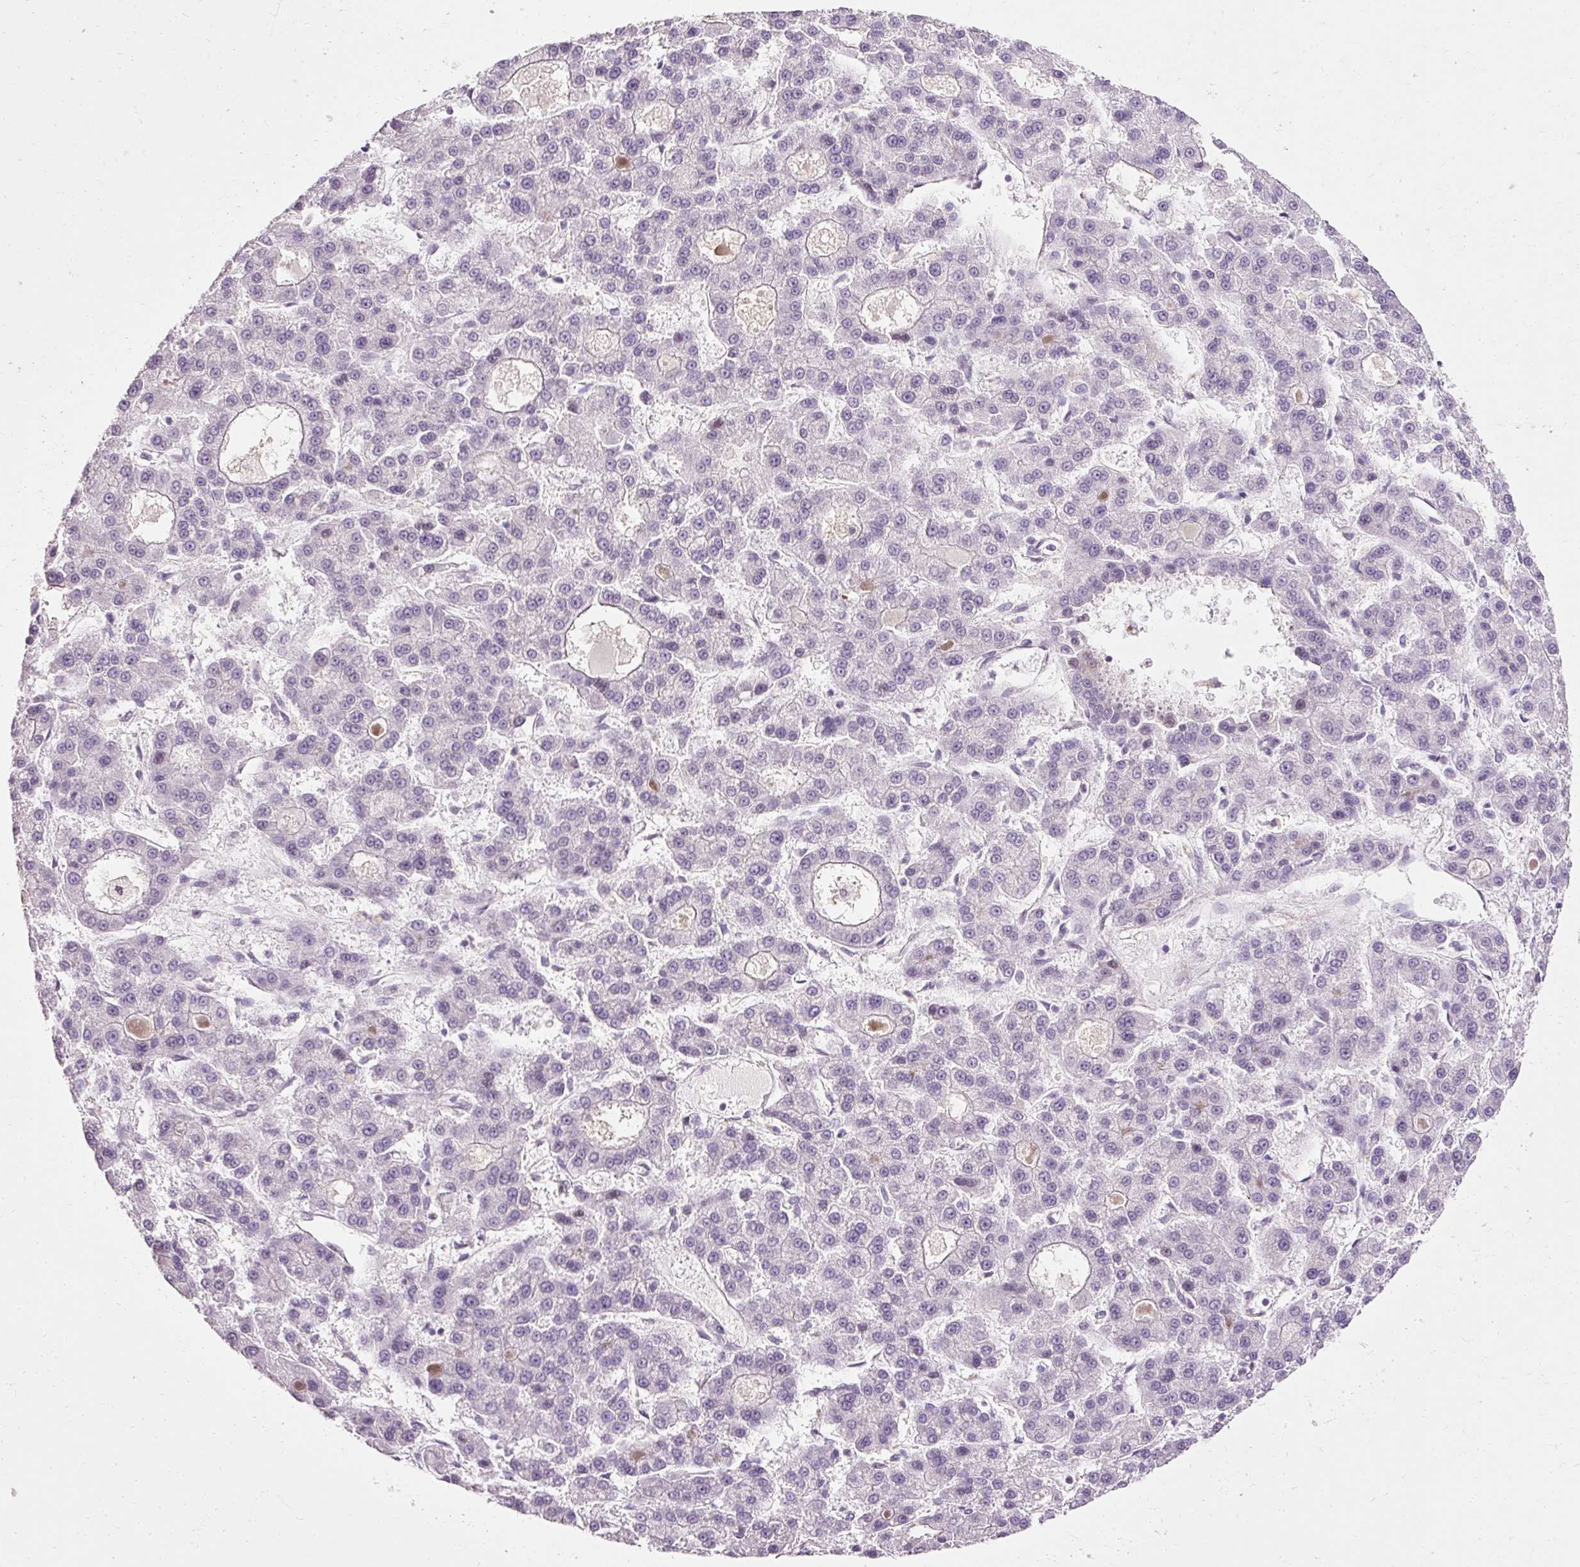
{"staining": {"intensity": "negative", "quantity": "none", "location": "none"}, "tissue": "liver cancer", "cell_type": "Tumor cells", "image_type": "cancer", "snomed": [{"axis": "morphology", "description": "Carcinoma, Hepatocellular, NOS"}, {"axis": "topography", "description": "Liver"}], "caption": "Immunohistochemical staining of liver cancer (hepatocellular carcinoma) exhibits no significant positivity in tumor cells.", "gene": "ZNF610", "patient": {"sex": "male", "age": 70}}